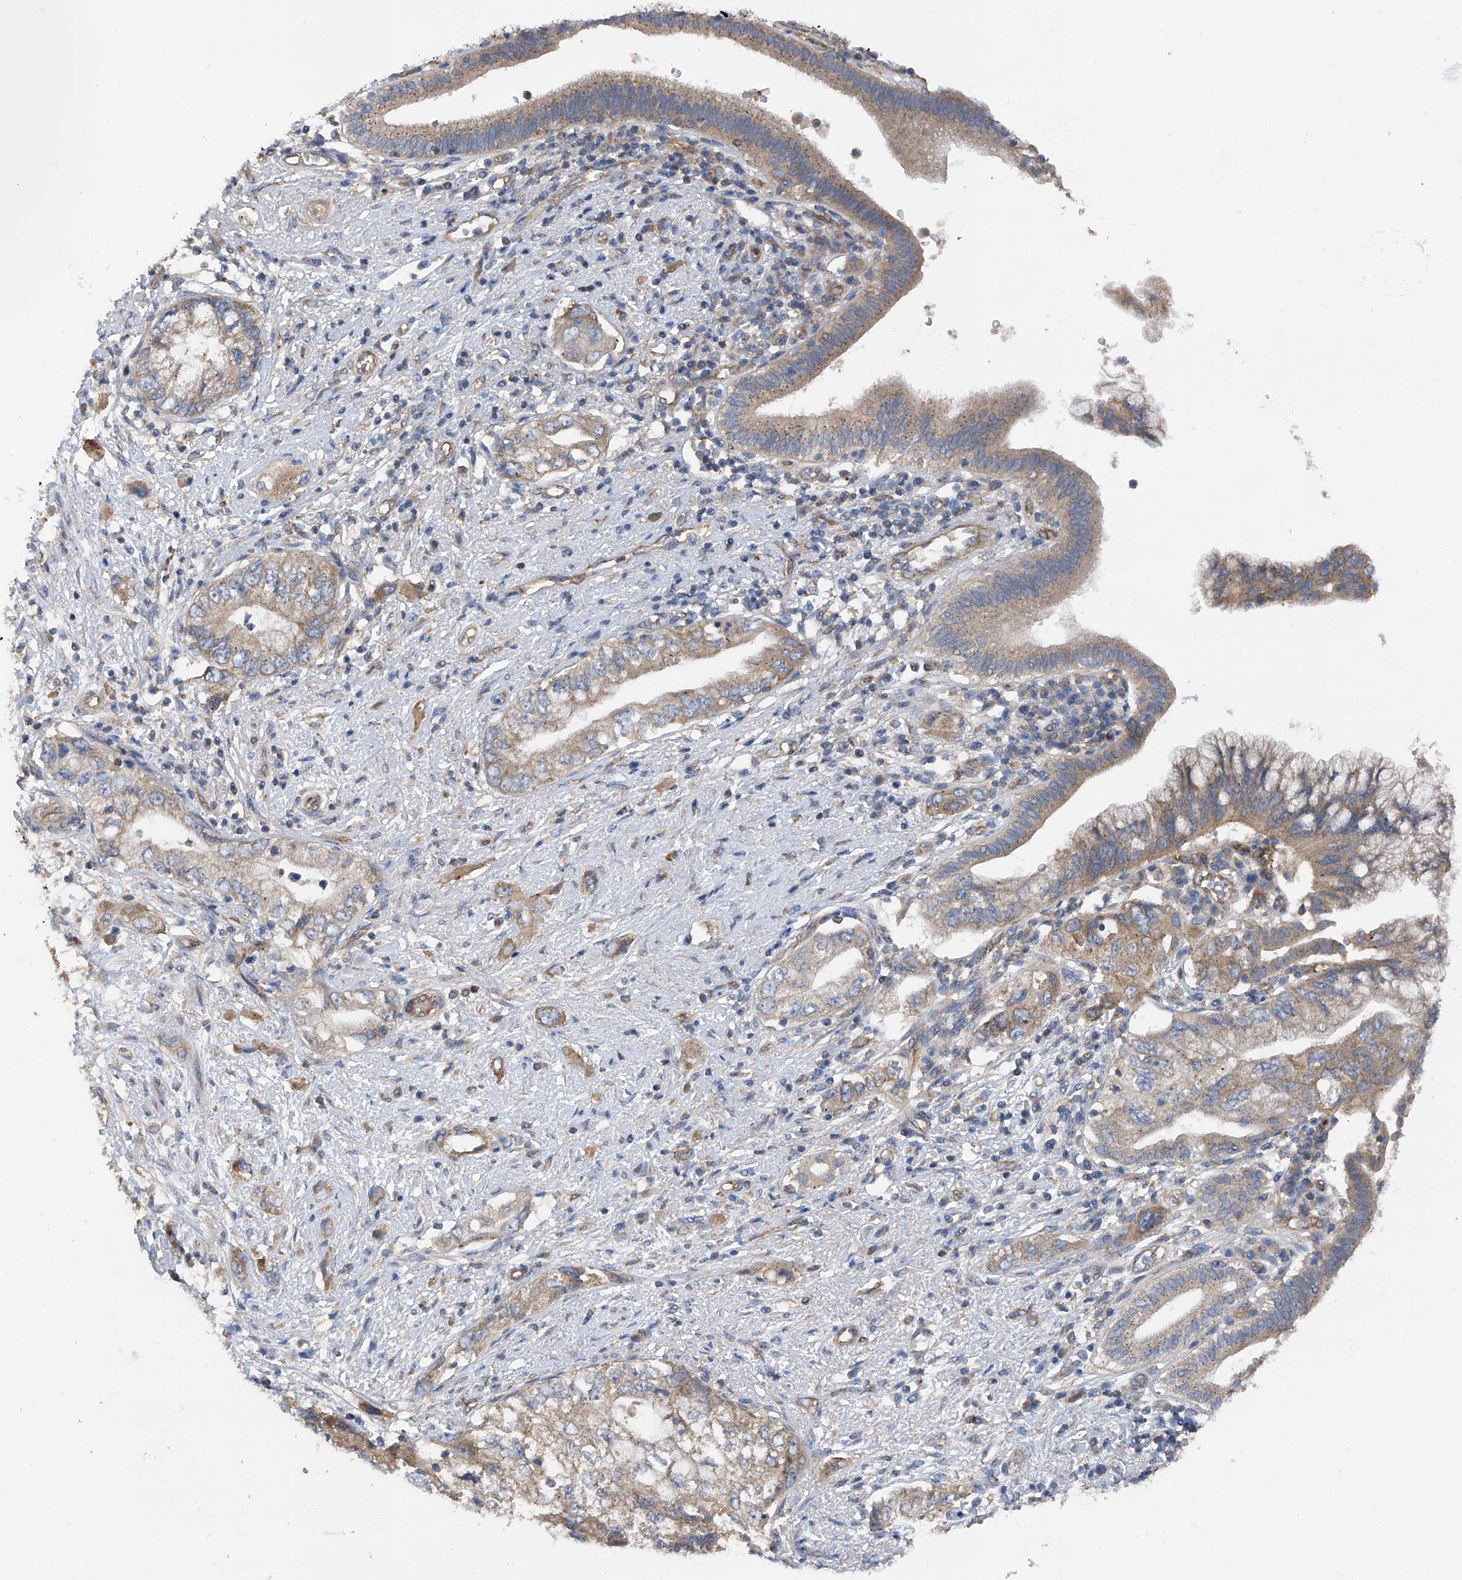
{"staining": {"intensity": "moderate", "quantity": ">75%", "location": "cytoplasmic/membranous"}, "tissue": "pancreatic cancer", "cell_type": "Tumor cells", "image_type": "cancer", "snomed": [{"axis": "morphology", "description": "Adenocarcinoma, NOS"}, {"axis": "topography", "description": "Pancreas"}], "caption": "Pancreatic cancer tissue demonstrates moderate cytoplasmic/membranous positivity in approximately >75% of tumor cells, visualized by immunohistochemistry.", "gene": "PTK2", "patient": {"sex": "female", "age": 73}}